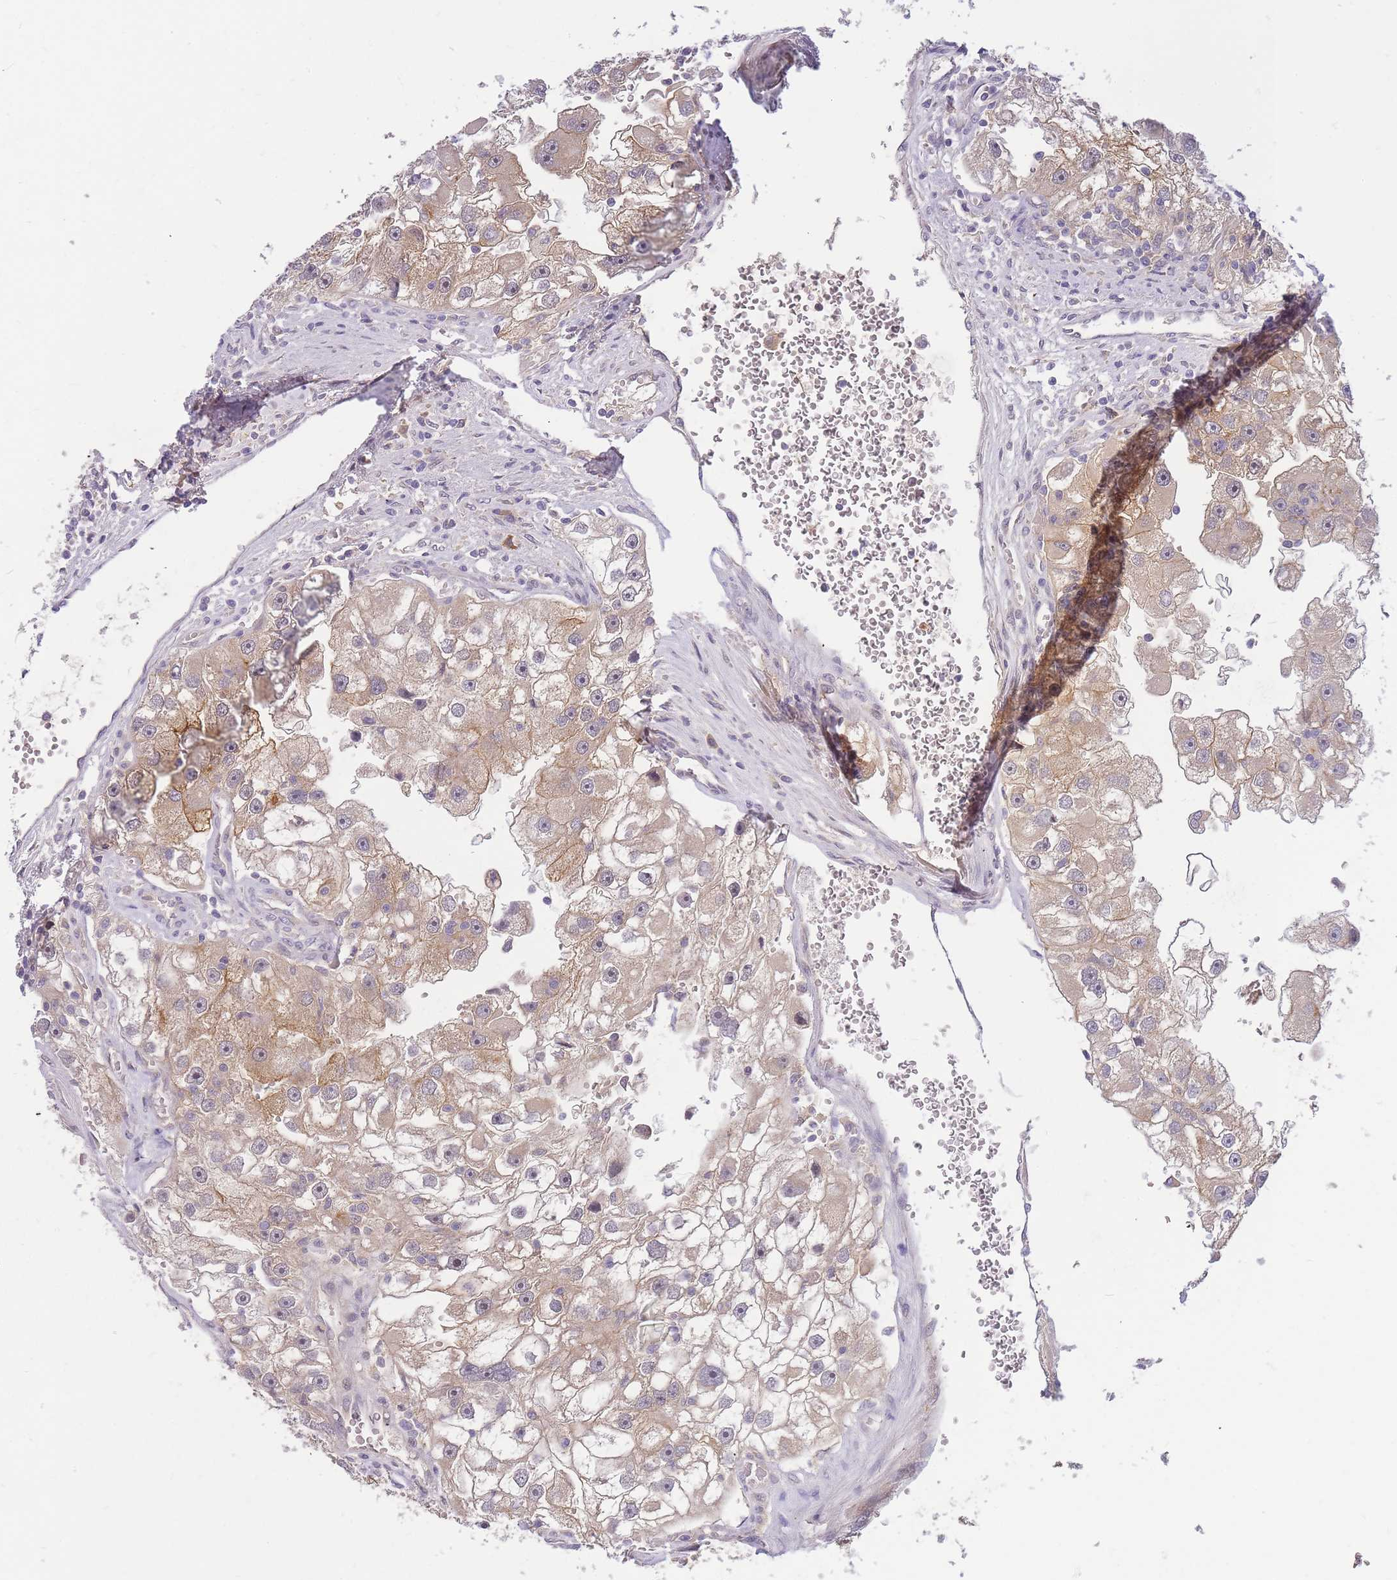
{"staining": {"intensity": "weak", "quantity": "25%-75%", "location": "cytoplasmic/membranous"}, "tissue": "renal cancer", "cell_type": "Tumor cells", "image_type": "cancer", "snomed": [{"axis": "morphology", "description": "Adenocarcinoma, NOS"}, {"axis": "topography", "description": "Kidney"}], "caption": "Brown immunohistochemical staining in renal adenocarcinoma demonstrates weak cytoplasmic/membranous expression in approximately 25%-75% of tumor cells. (Brightfield microscopy of DAB IHC at high magnification).", "gene": "ZNF577", "patient": {"sex": "male", "age": 63}}